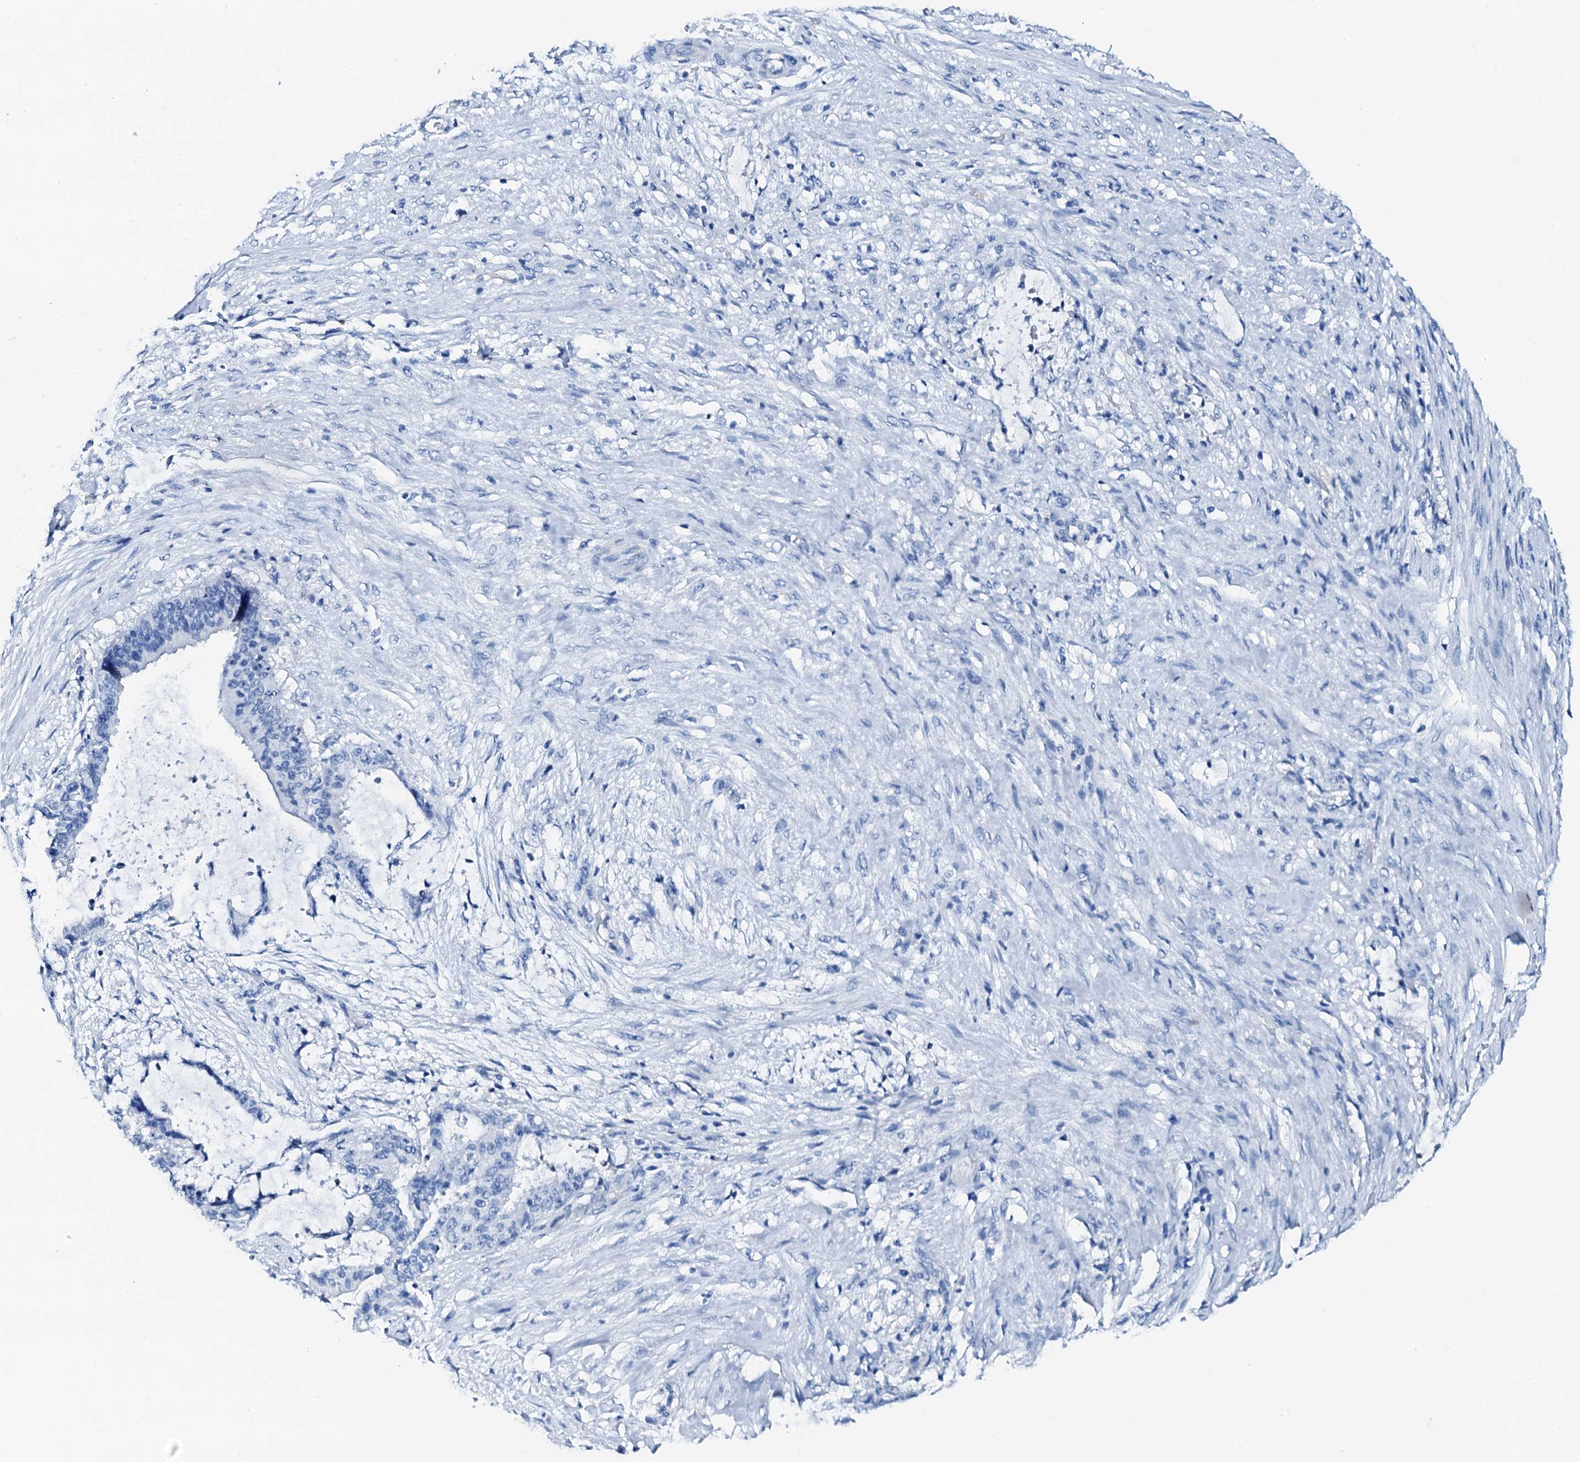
{"staining": {"intensity": "negative", "quantity": "none", "location": "none"}, "tissue": "liver cancer", "cell_type": "Tumor cells", "image_type": "cancer", "snomed": [{"axis": "morphology", "description": "Normal tissue, NOS"}, {"axis": "morphology", "description": "Cholangiocarcinoma"}, {"axis": "topography", "description": "Liver"}, {"axis": "topography", "description": "Peripheral nerve tissue"}], "caption": "This image is of liver cancer (cholangiocarcinoma) stained with immunohistochemistry (IHC) to label a protein in brown with the nuclei are counter-stained blue. There is no staining in tumor cells.", "gene": "PTH", "patient": {"sex": "female", "age": 73}}